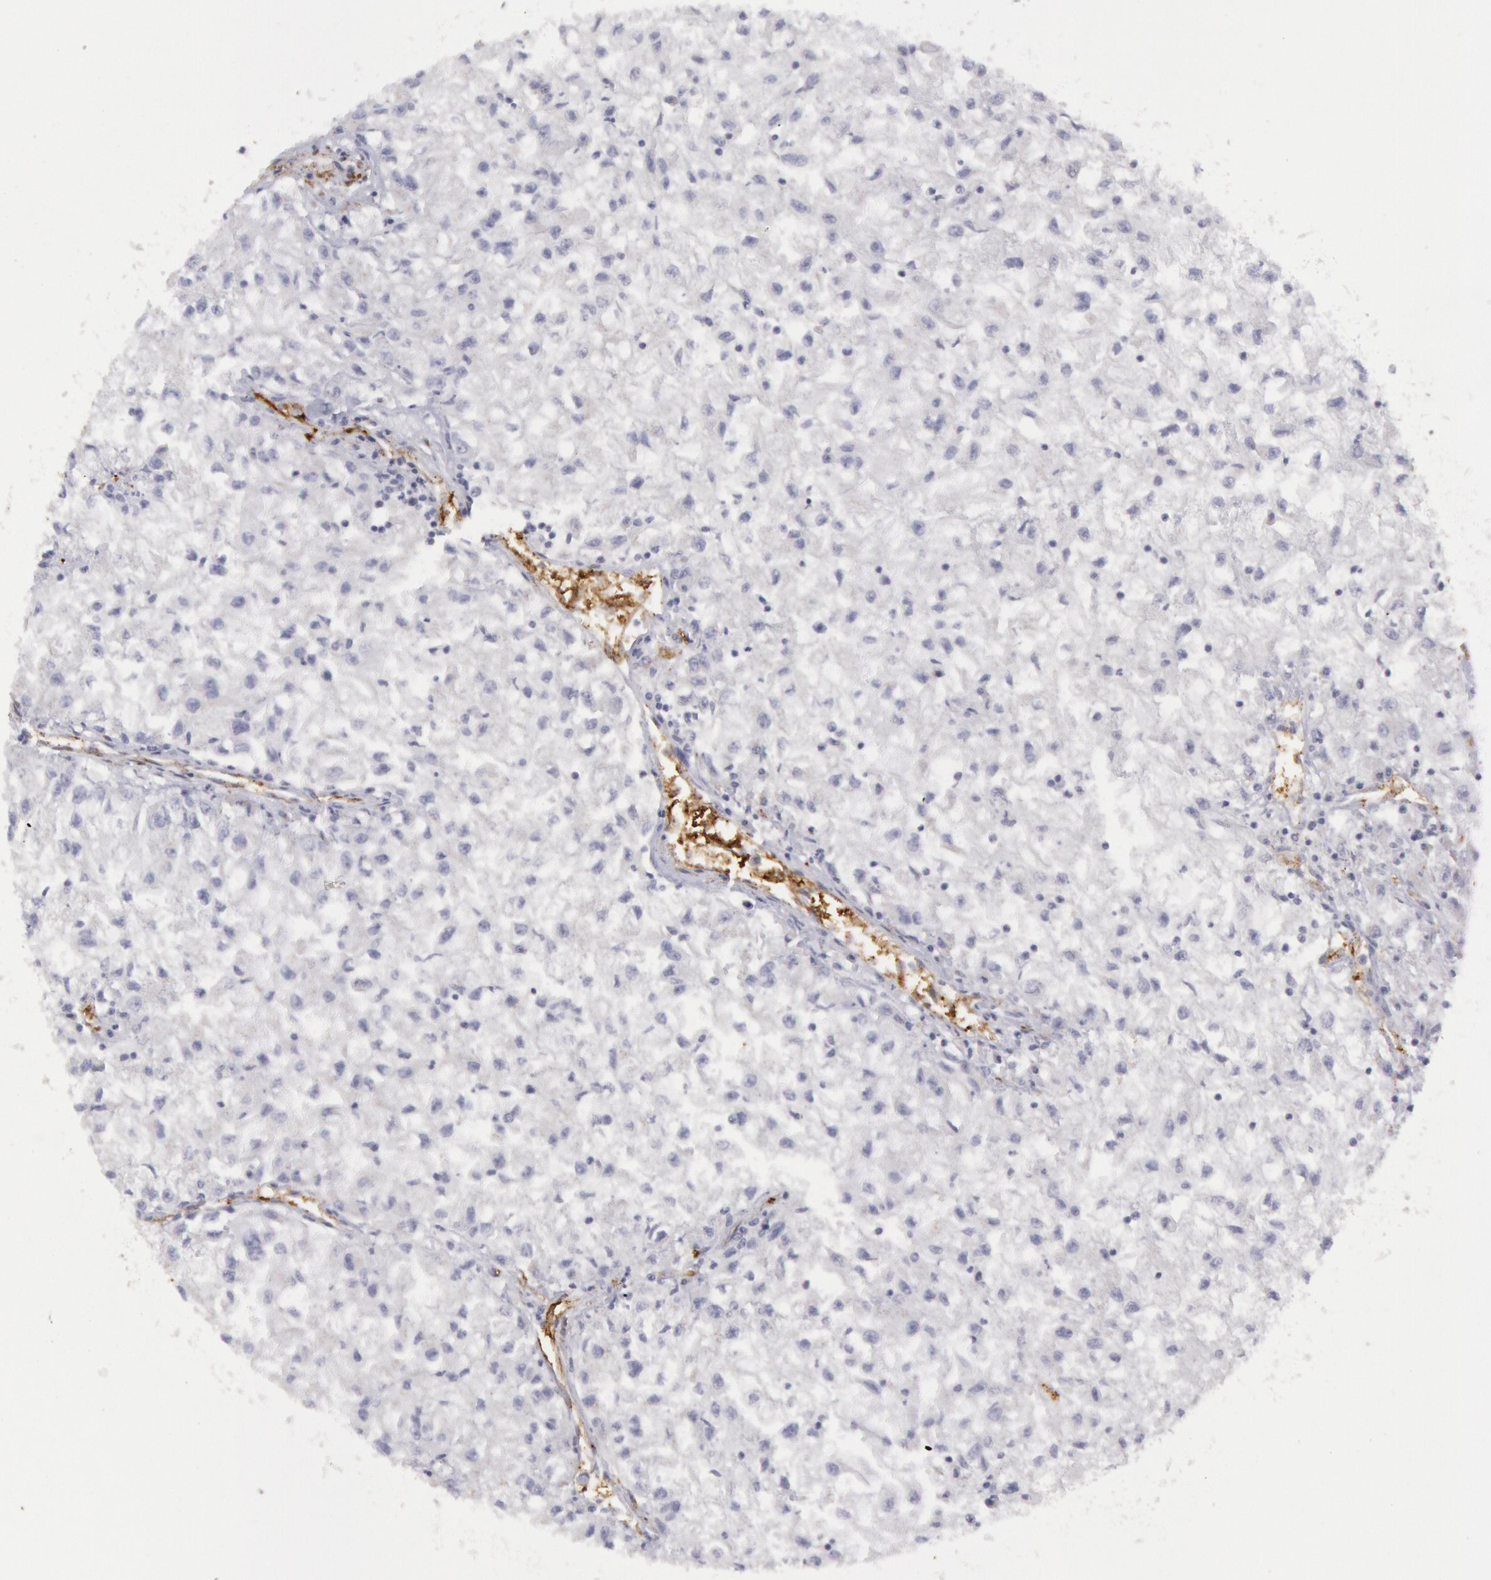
{"staining": {"intensity": "negative", "quantity": "none", "location": "none"}, "tissue": "renal cancer", "cell_type": "Tumor cells", "image_type": "cancer", "snomed": [{"axis": "morphology", "description": "Adenocarcinoma, NOS"}, {"axis": "topography", "description": "Kidney"}], "caption": "High magnification brightfield microscopy of renal cancer (adenocarcinoma) stained with DAB (3,3'-diaminobenzidine) (brown) and counterstained with hematoxylin (blue): tumor cells show no significant staining.", "gene": "CDH13", "patient": {"sex": "male", "age": 59}}